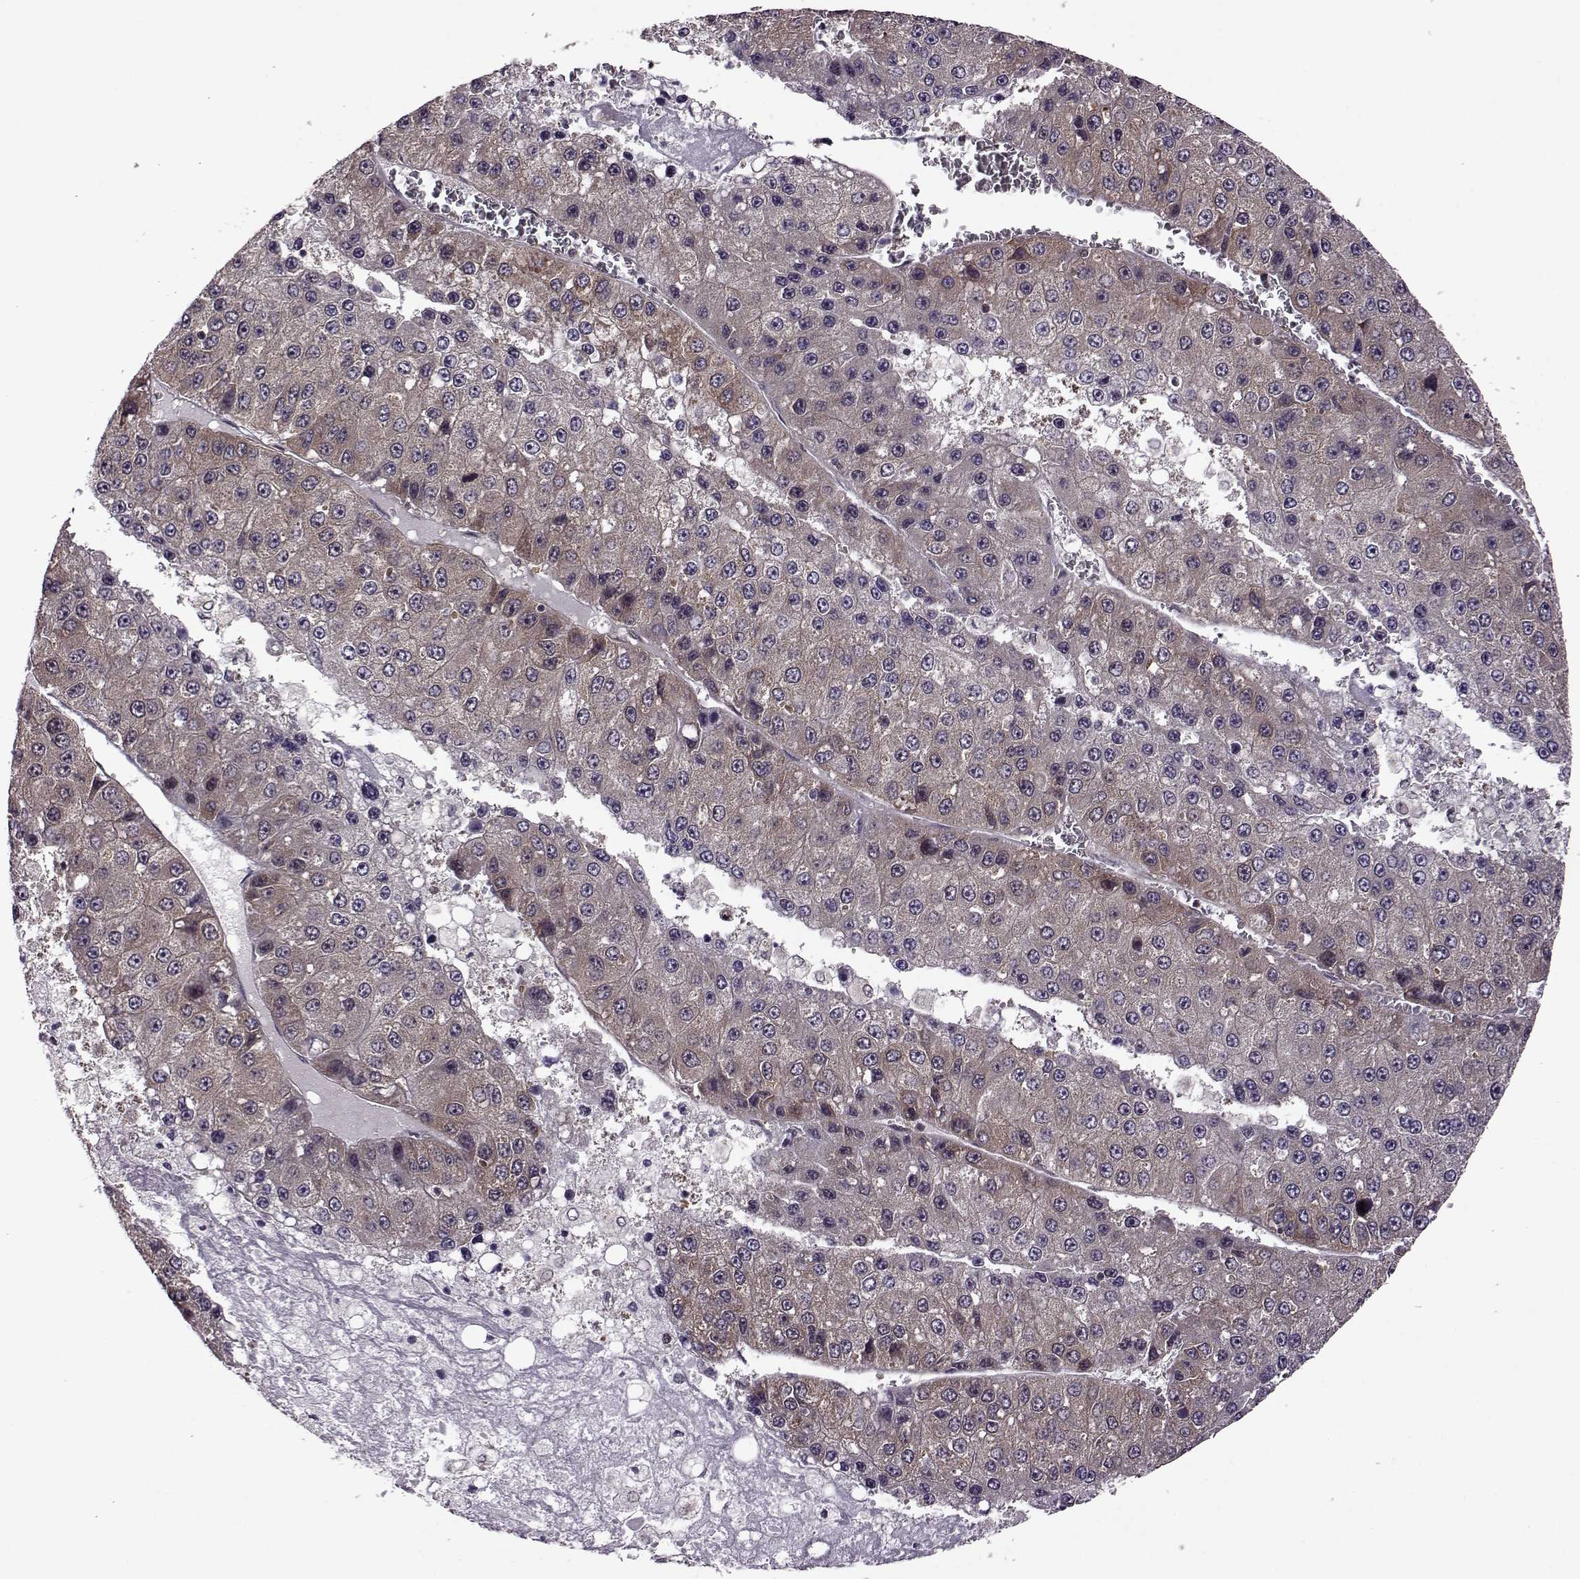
{"staining": {"intensity": "weak", "quantity": ">75%", "location": "cytoplasmic/membranous"}, "tissue": "liver cancer", "cell_type": "Tumor cells", "image_type": "cancer", "snomed": [{"axis": "morphology", "description": "Carcinoma, Hepatocellular, NOS"}, {"axis": "topography", "description": "Liver"}], "caption": "DAB (3,3'-diaminobenzidine) immunohistochemical staining of human hepatocellular carcinoma (liver) reveals weak cytoplasmic/membranous protein positivity in approximately >75% of tumor cells. Immunohistochemistry stains the protein of interest in brown and the nuclei are stained blue.", "gene": "URI1", "patient": {"sex": "female", "age": 73}}